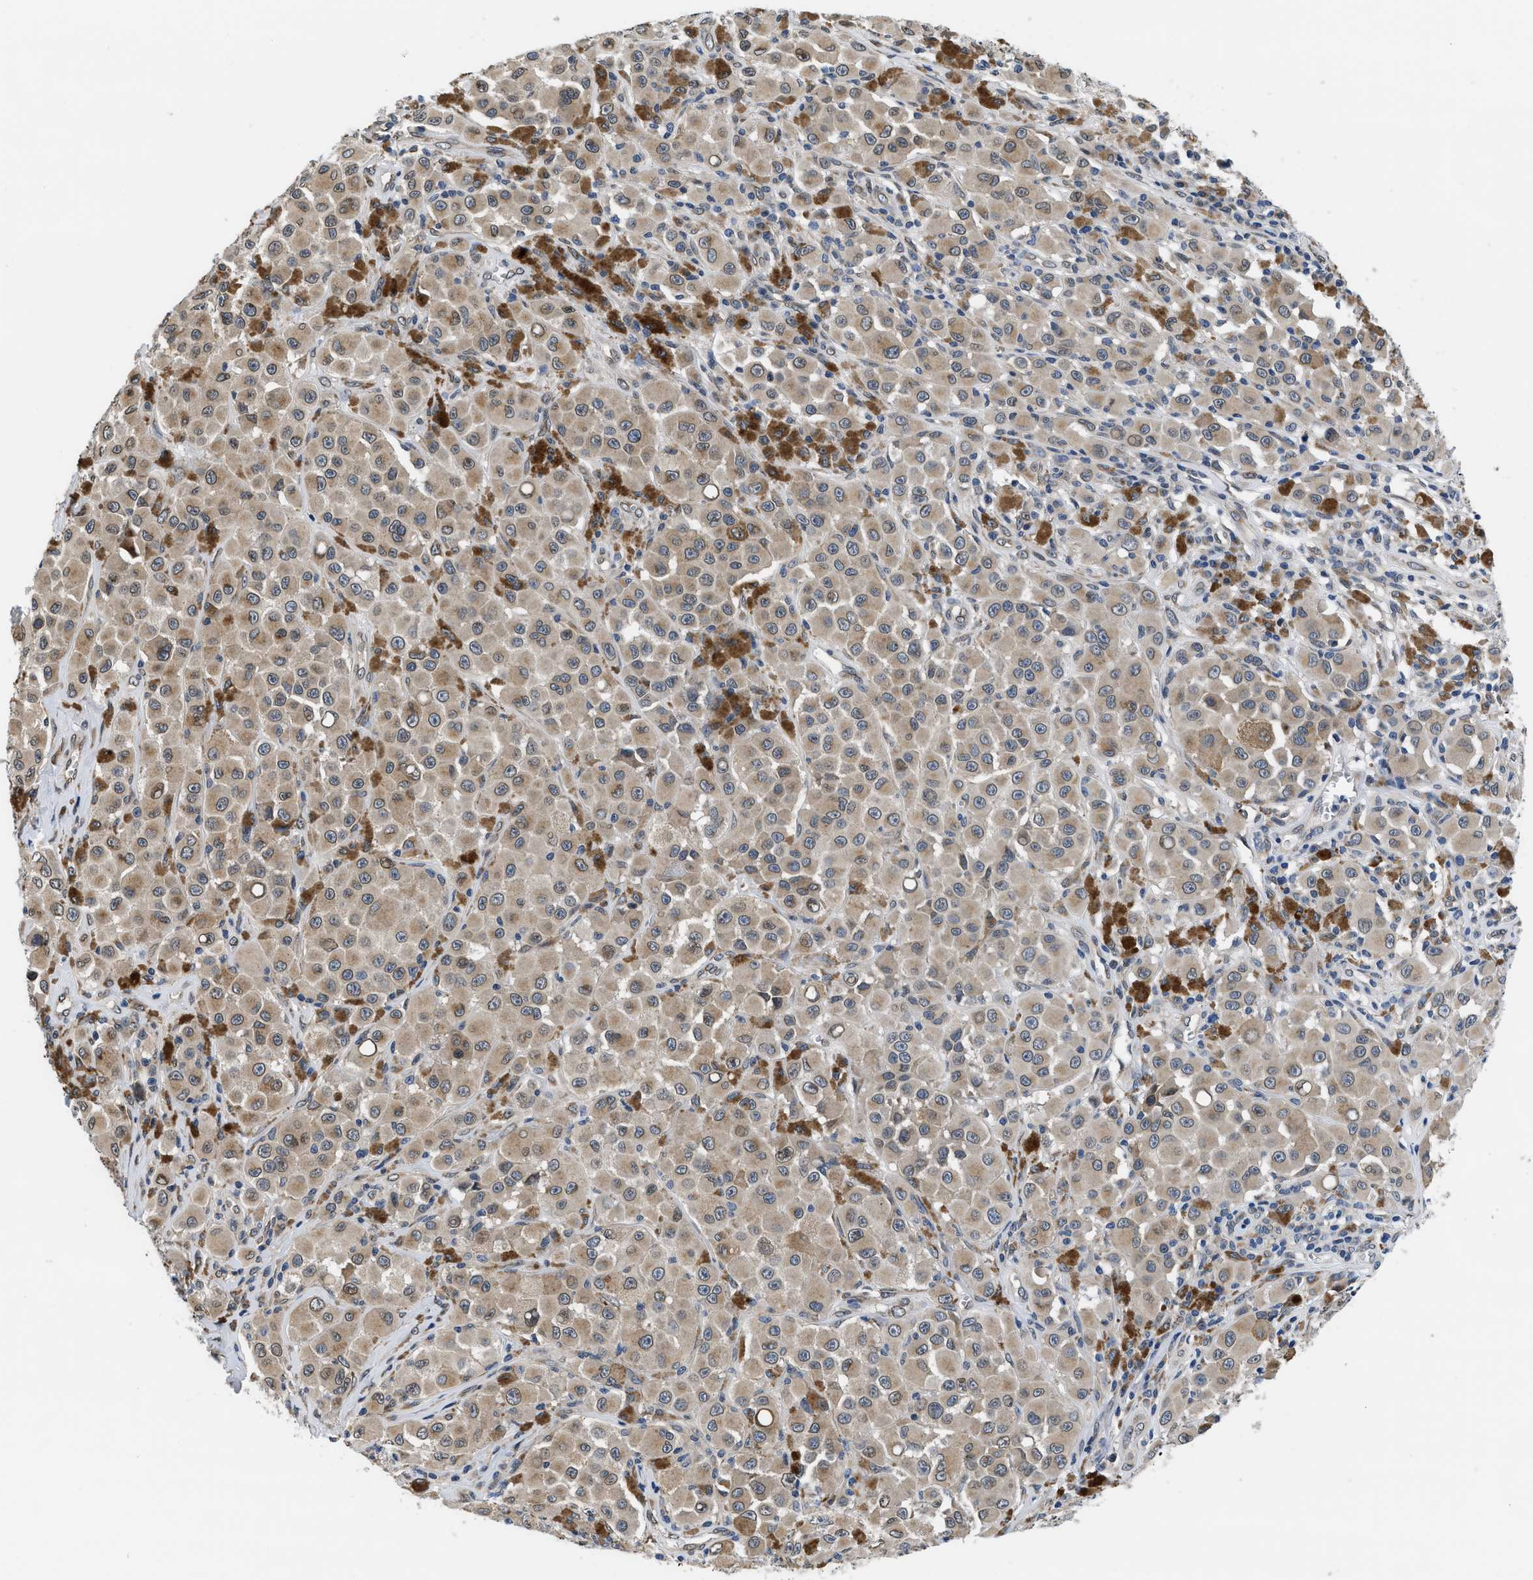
{"staining": {"intensity": "weak", "quantity": ">75%", "location": "cytoplasmic/membranous"}, "tissue": "melanoma", "cell_type": "Tumor cells", "image_type": "cancer", "snomed": [{"axis": "morphology", "description": "Malignant melanoma, NOS"}, {"axis": "topography", "description": "Skin"}], "caption": "This is an image of immunohistochemistry (IHC) staining of melanoma, which shows weak expression in the cytoplasmic/membranous of tumor cells.", "gene": "SNX10", "patient": {"sex": "male", "age": 84}}